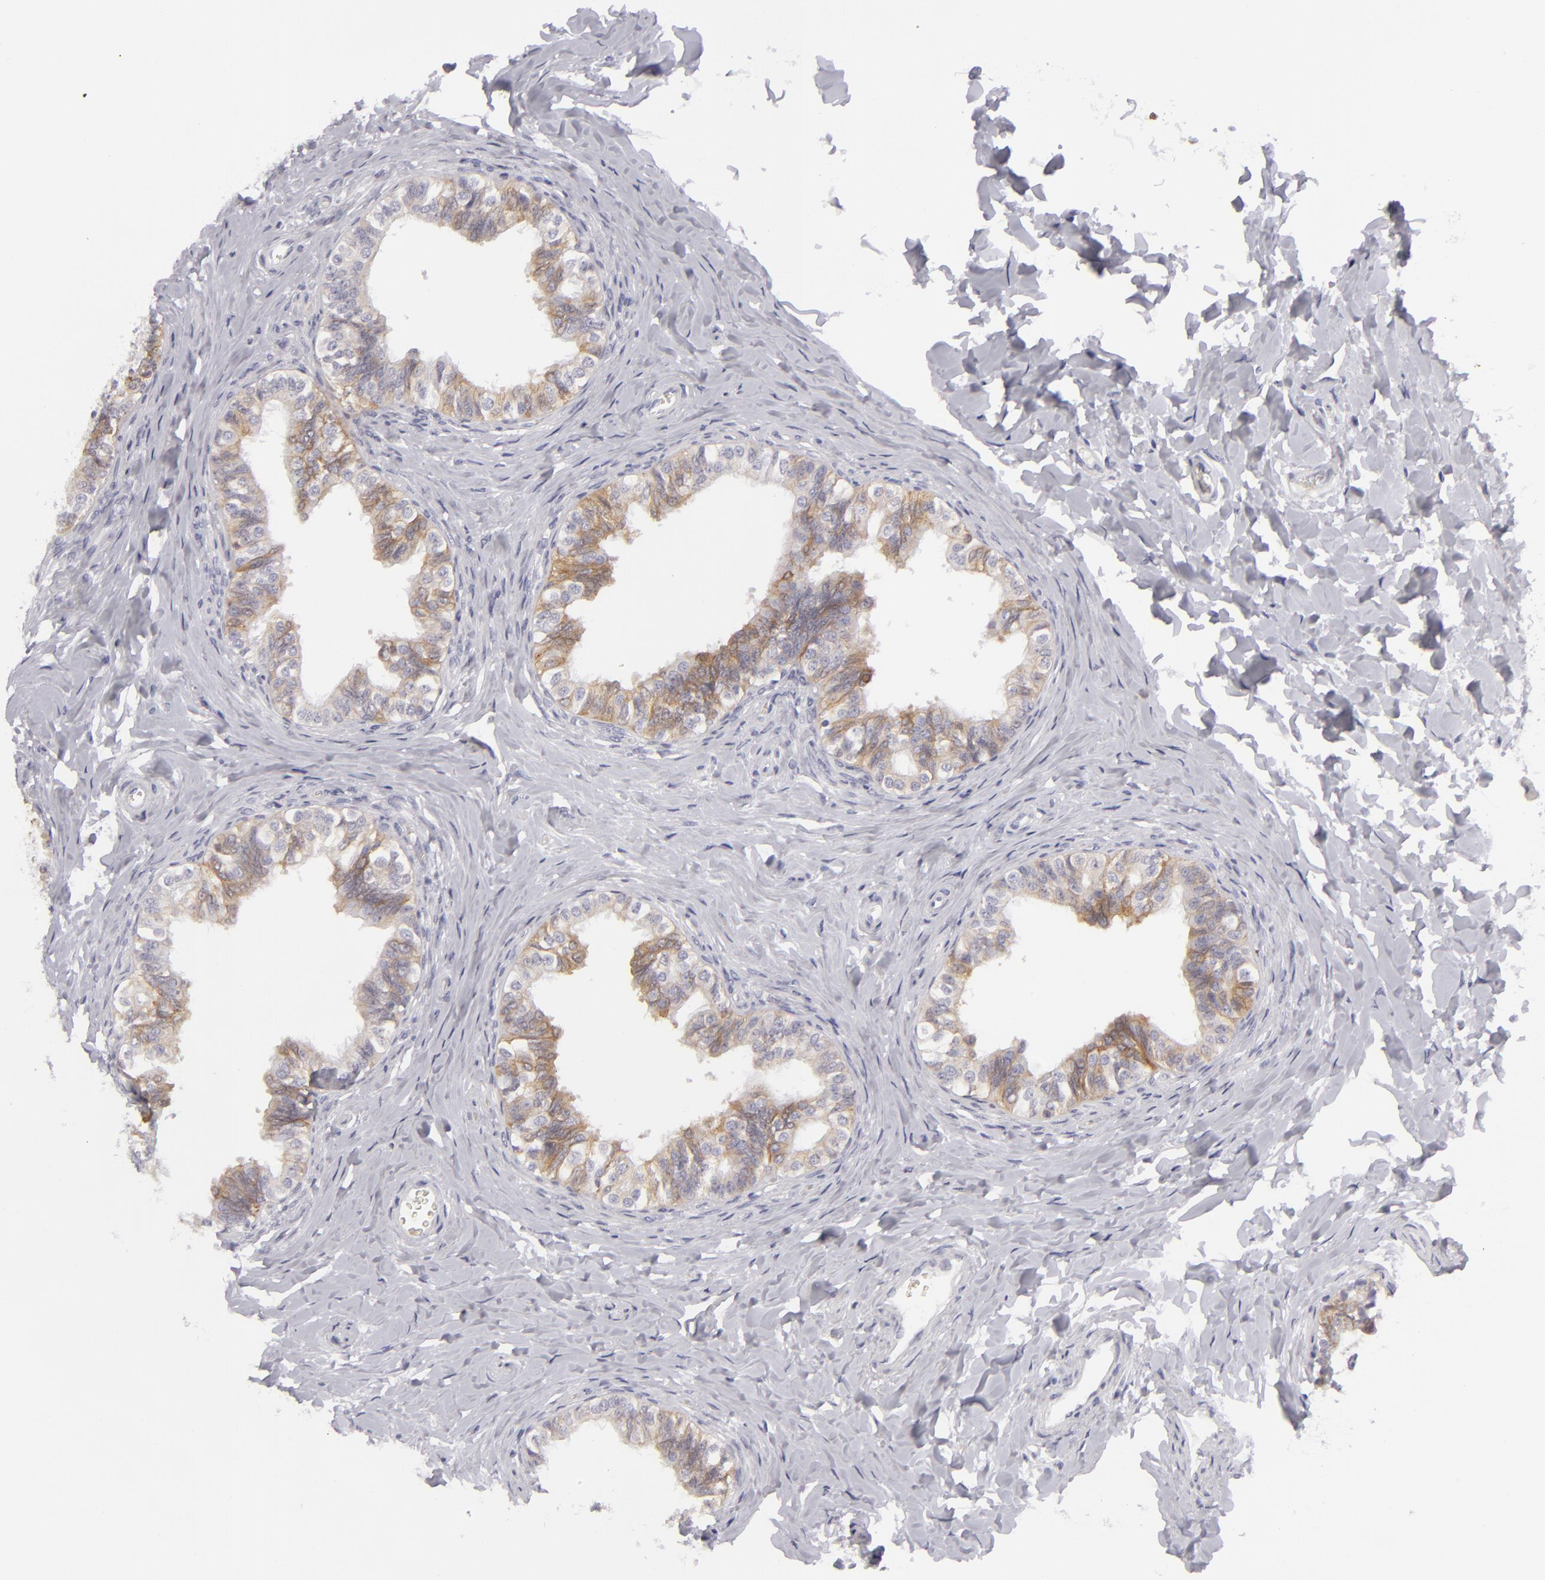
{"staining": {"intensity": "moderate", "quantity": ">75%", "location": "cytoplasmic/membranous"}, "tissue": "epididymis", "cell_type": "Glandular cells", "image_type": "normal", "snomed": [{"axis": "morphology", "description": "Normal tissue, NOS"}, {"axis": "topography", "description": "Soft tissue"}, {"axis": "topography", "description": "Epididymis"}], "caption": "Brown immunohistochemical staining in benign epididymis demonstrates moderate cytoplasmic/membranous positivity in approximately >75% of glandular cells.", "gene": "JUP", "patient": {"sex": "male", "age": 26}}